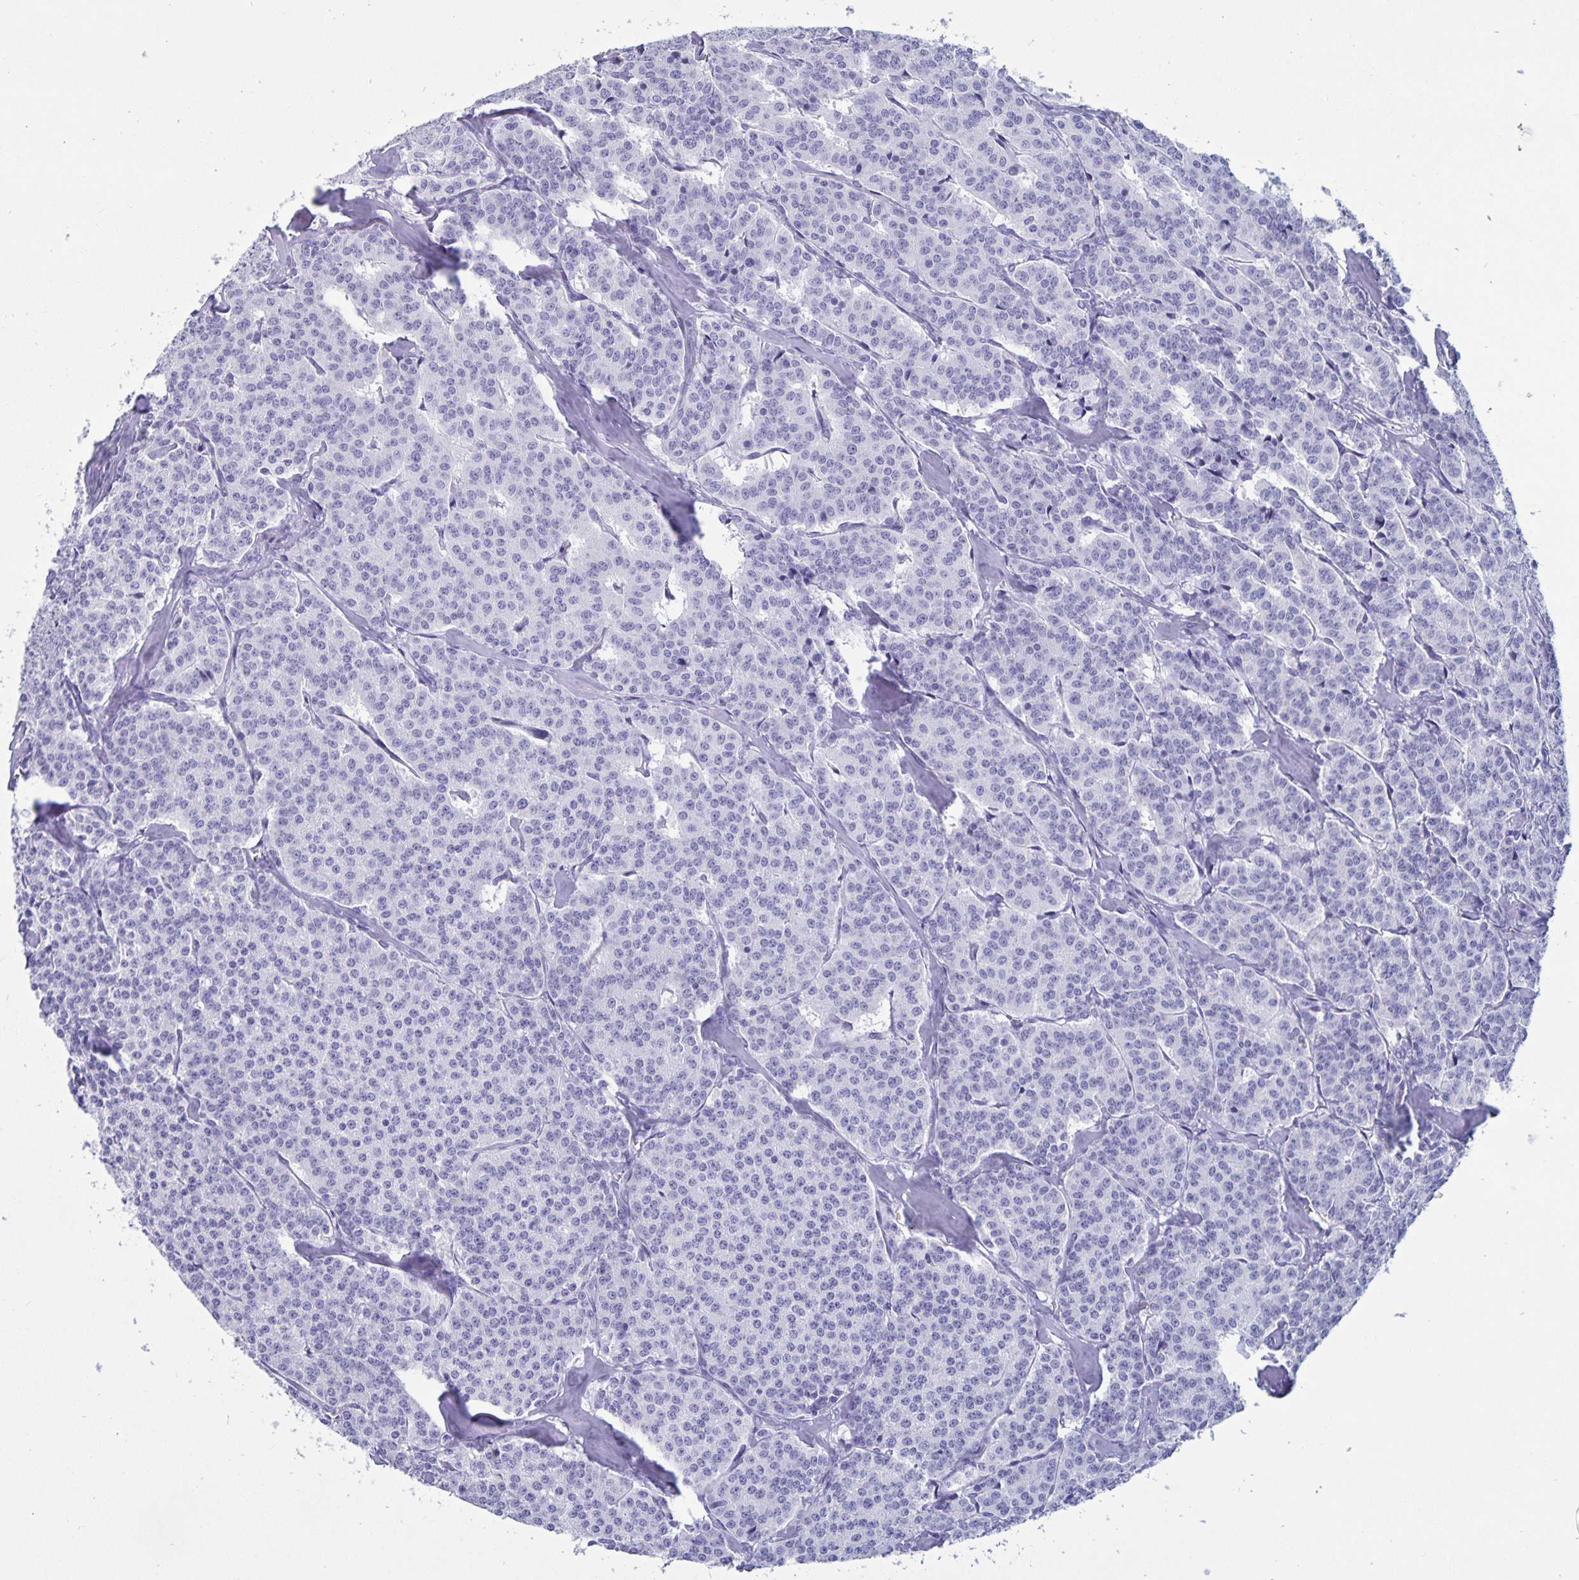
{"staining": {"intensity": "negative", "quantity": "none", "location": "none"}, "tissue": "carcinoid", "cell_type": "Tumor cells", "image_type": "cancer", "snomed": [{"axis": "morphology", "description": "Normal tissue, NOS"}, {"axis": "morphology", "description": "Carcinoid, malignant, NOS"}, {"axis": "topography", "description": "Lung"}], "caption": "An image of human carcinoid is negative for staining in tumor cells.", "gene": "BPIFA3", "patient": {"sex": "female", "age": 46}}